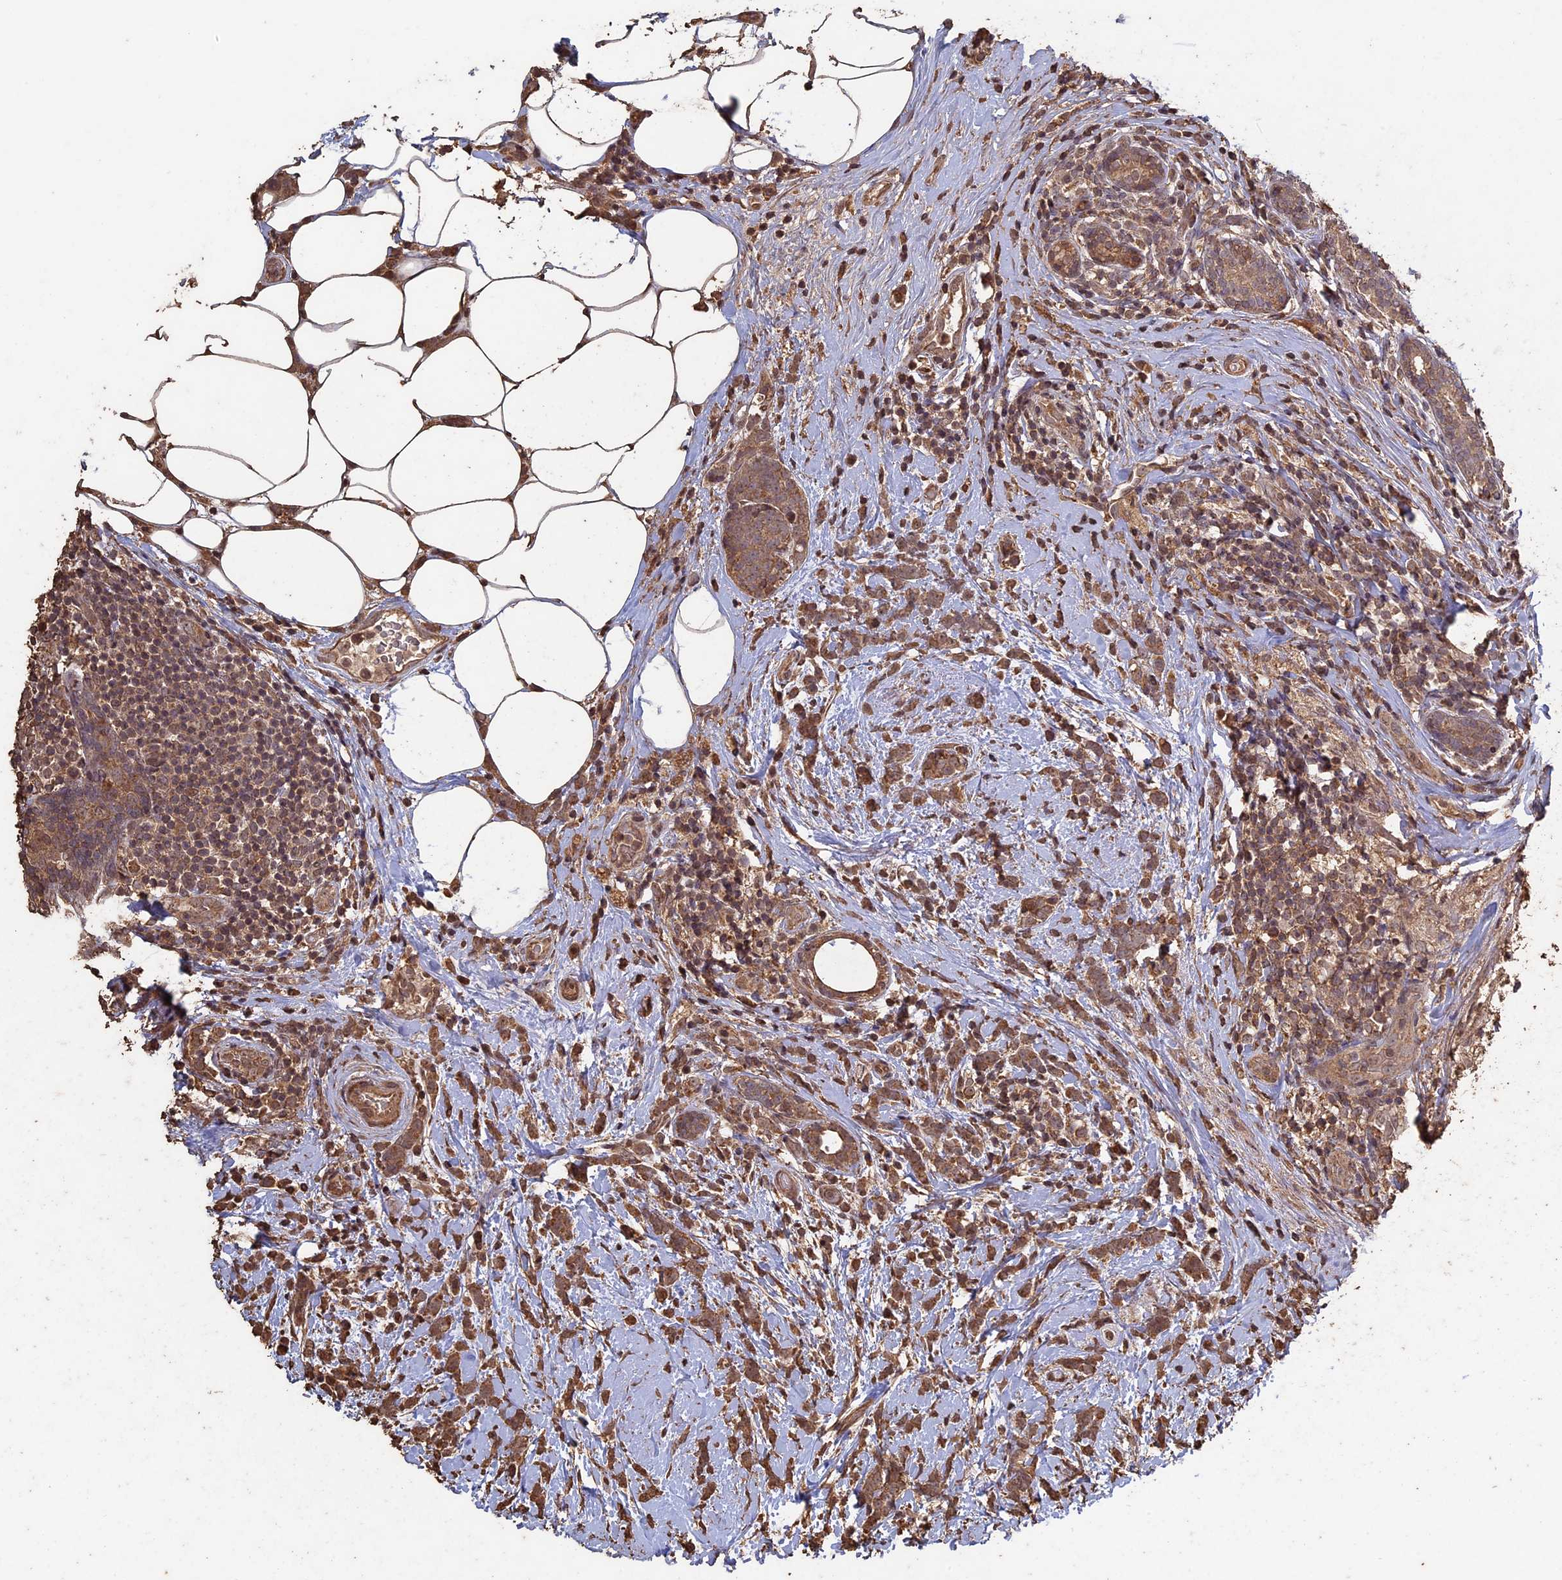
{"staining": {"intensity": "moderate", "quantity": ">75%", "location": "cytoplasmic/membranous"}, "tissue": "breast cancer", "cell_type": "Tumor cells", "image_type": "cancer", "snomed": [{"axis": "morphology", "description": "Lobular carcinoma"}, {"axis": "topography", "description": "Breast"}], "caption": "DAB immunohistochemical staining of breast cancer demonstrates moderate cytoplasmic/membranous protein expression in about >75% of tumor cells.", "gene": "HUNK", "patient": {"sex": "female", "age": 58}}